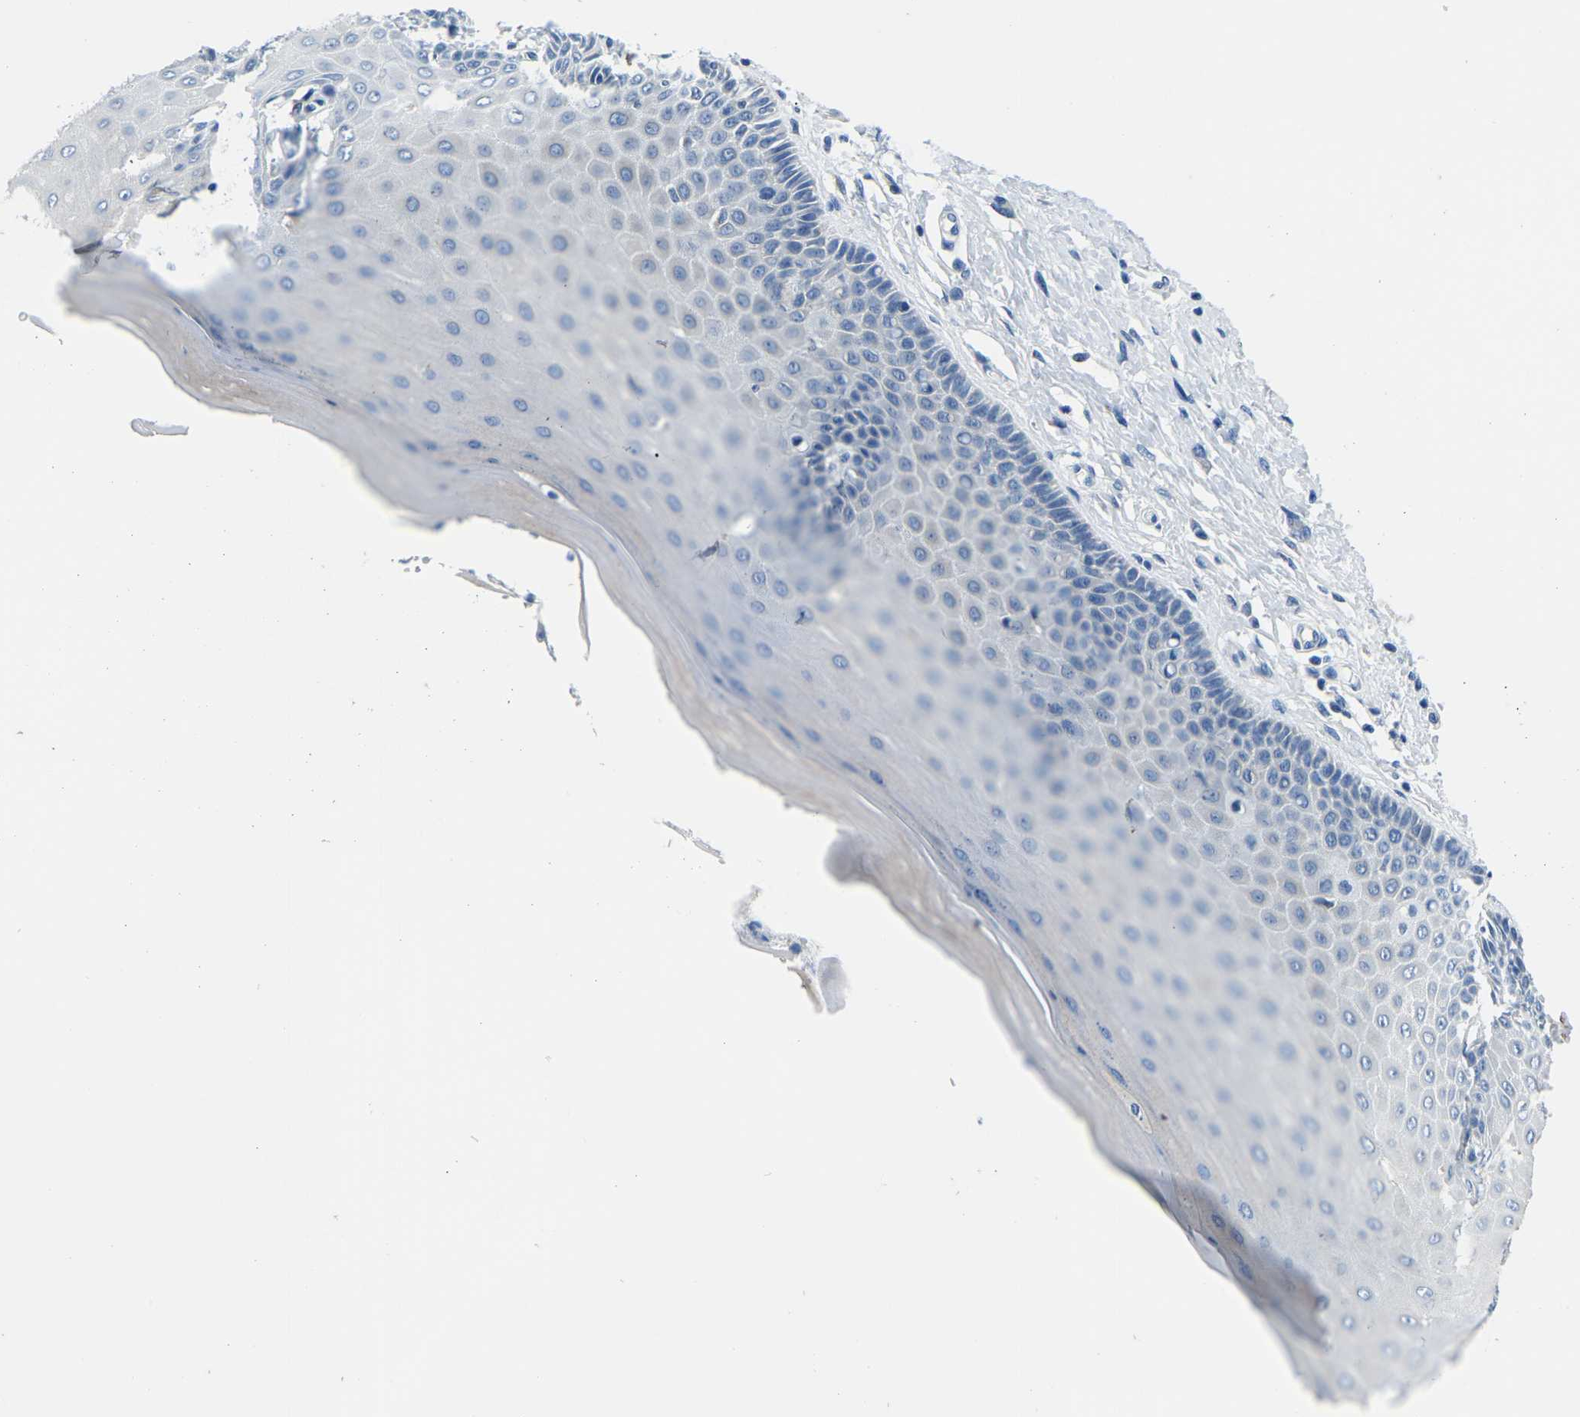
{"staining": {"intensity": "weak", "quantity": "<25%", "location": "cytoplasmic/membranous"}, "tissue": "cervix", "cell_type": "Glandular cells", "image_type": "normal", "snomed": [{"axis": "morphology", "description": "Normal tissue, NOS"}, {"axis": "topography", "description": "Cervix"}], "caption": "The histopathology image shows no staining of glandular cells in unremarkable cervix.", "gene": "LIAS", "patient": {"sex": "female", "age": 55}}